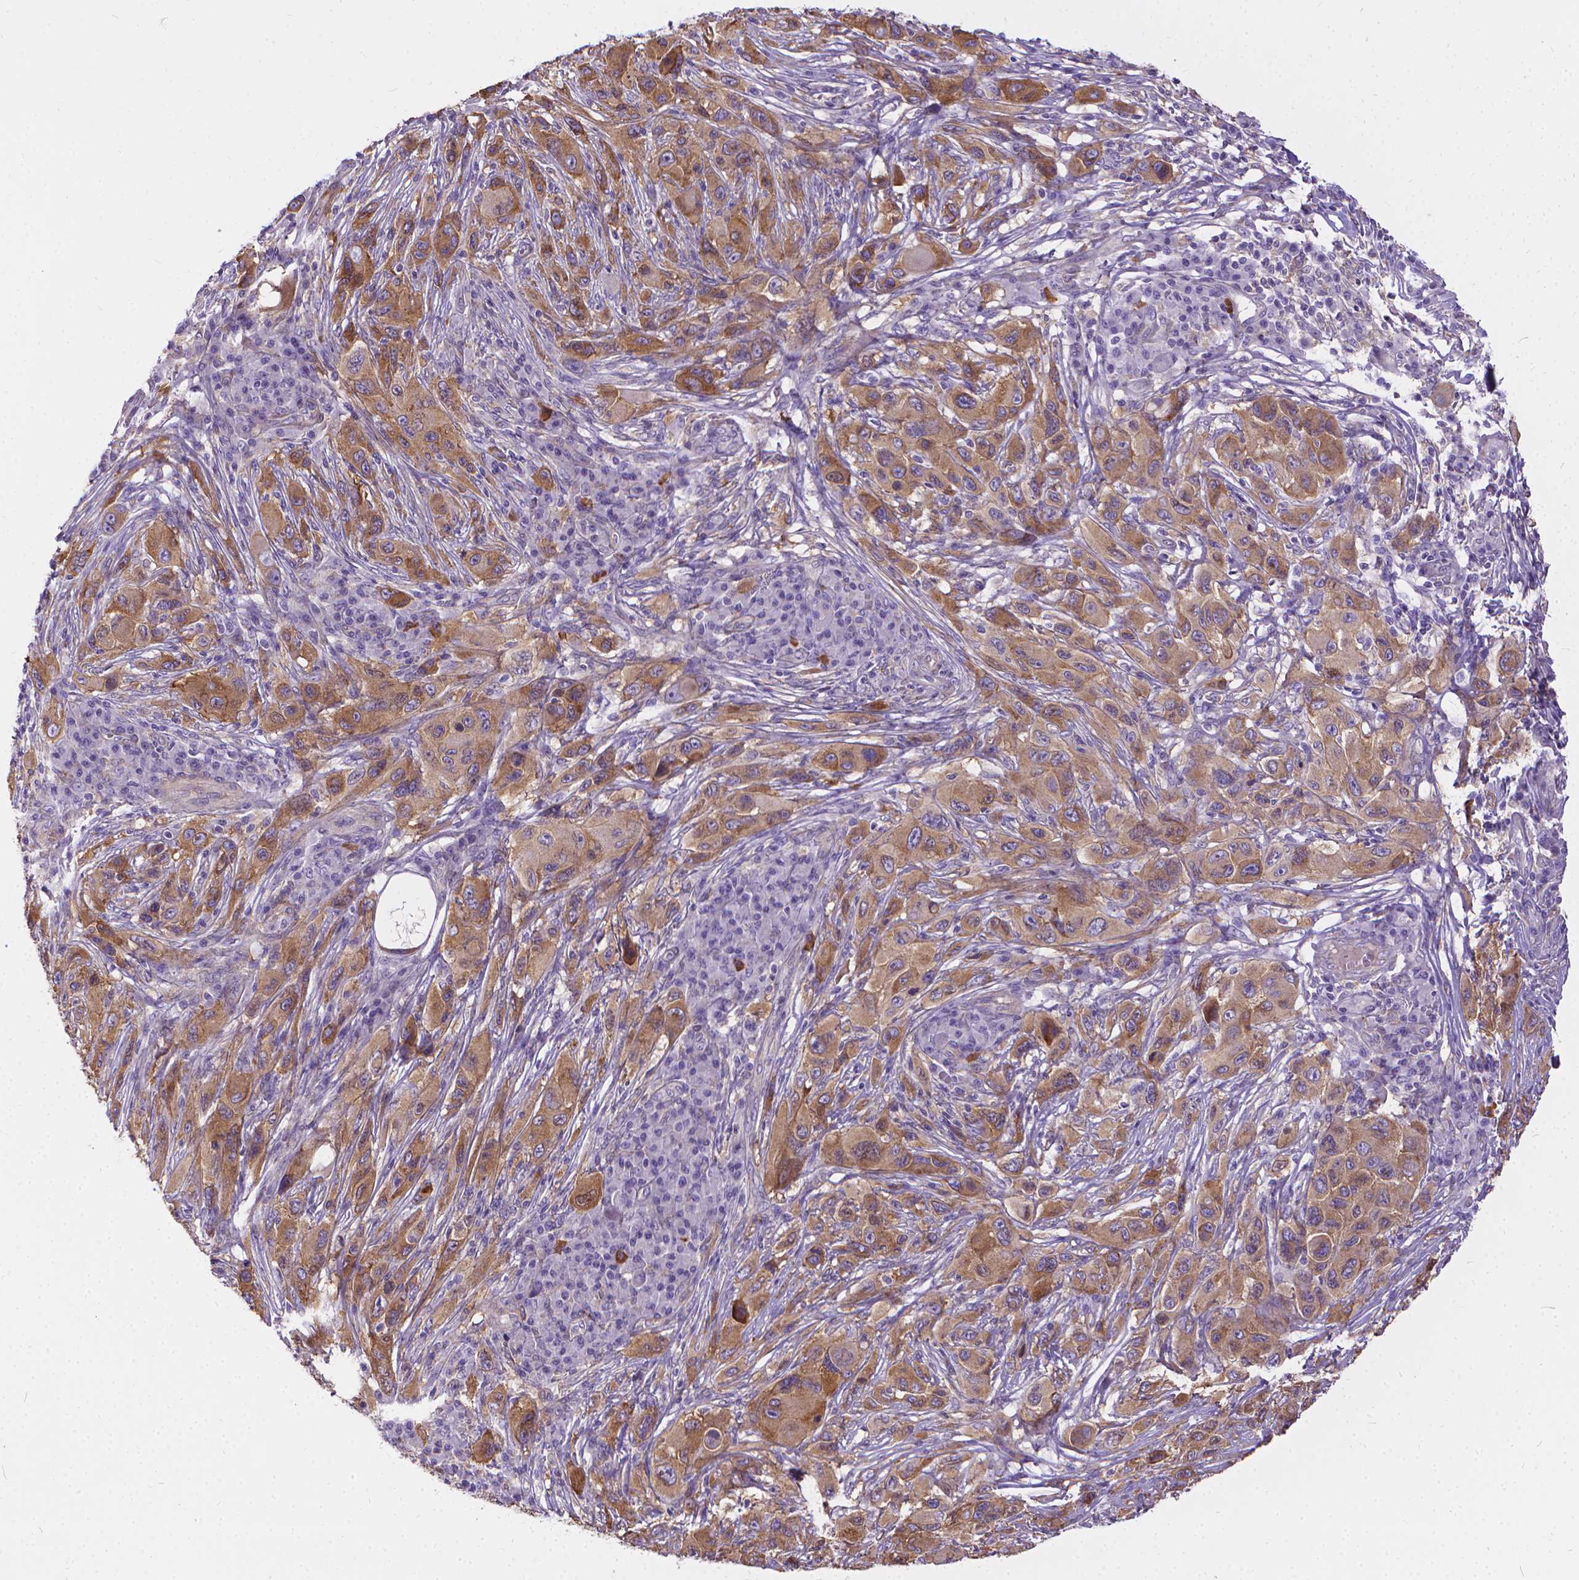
{"staining": {"intensity": "moderate", "quantity": ">75%", "location": "cytoplasmic/membranous"}, "tissue": "melanoma", "cell_type": "Tumor cells", "image_type": "cancer", "snomed": [{"axis": "morphology", "description": "Malignant melanoma, NOS"}, {"axis": "topography", "description": "Skin"}], "caption": "Melanoma was stained to show a protein in brown. There is medium levels of moderate cytoplasmic/membranous staining in about >75% of tumor cells.", "gene": "CFAP299", "patient": {"sex": "male", "age": 53}}